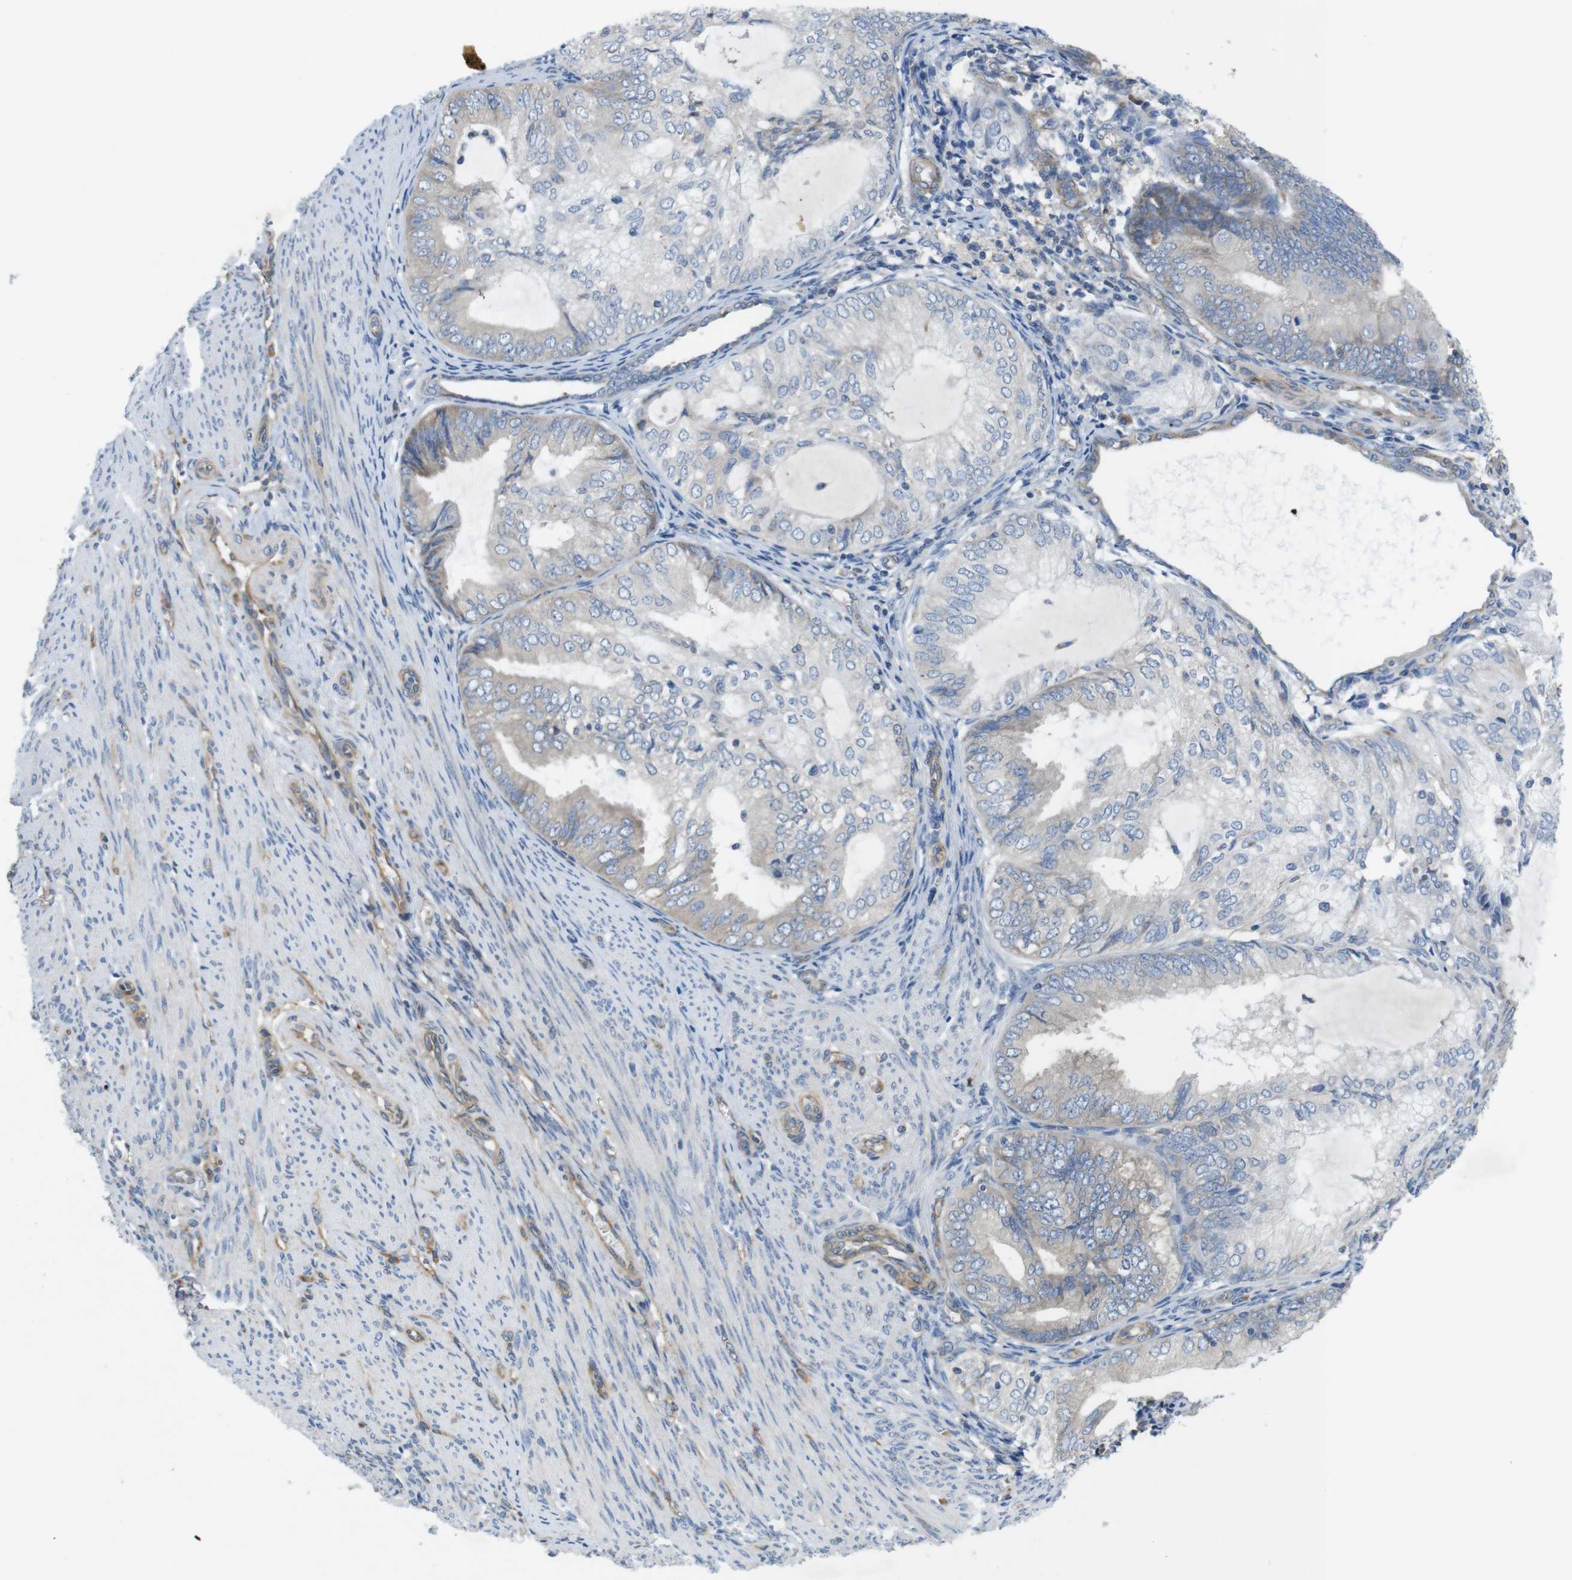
{"staining": {"intensity": "negative", "quantity": "none", "location": "none"}, "tissue": "endometrial cancer", "cell_type": "Tumor cells", "image_type": "cancer", "snomed": [{"axis": "morphology", "description": "Adenocarcinoma, NOS"}, {"axis": "topography", "description": "Endometrium"}], "caption": "This is an immunohistochemistry photomicrograph of human adenocarcinoma (endometrial). There is no positivity in tumor cells.", "gene": "DCLK1", "patient": {"sex": "female", "age": 81}}